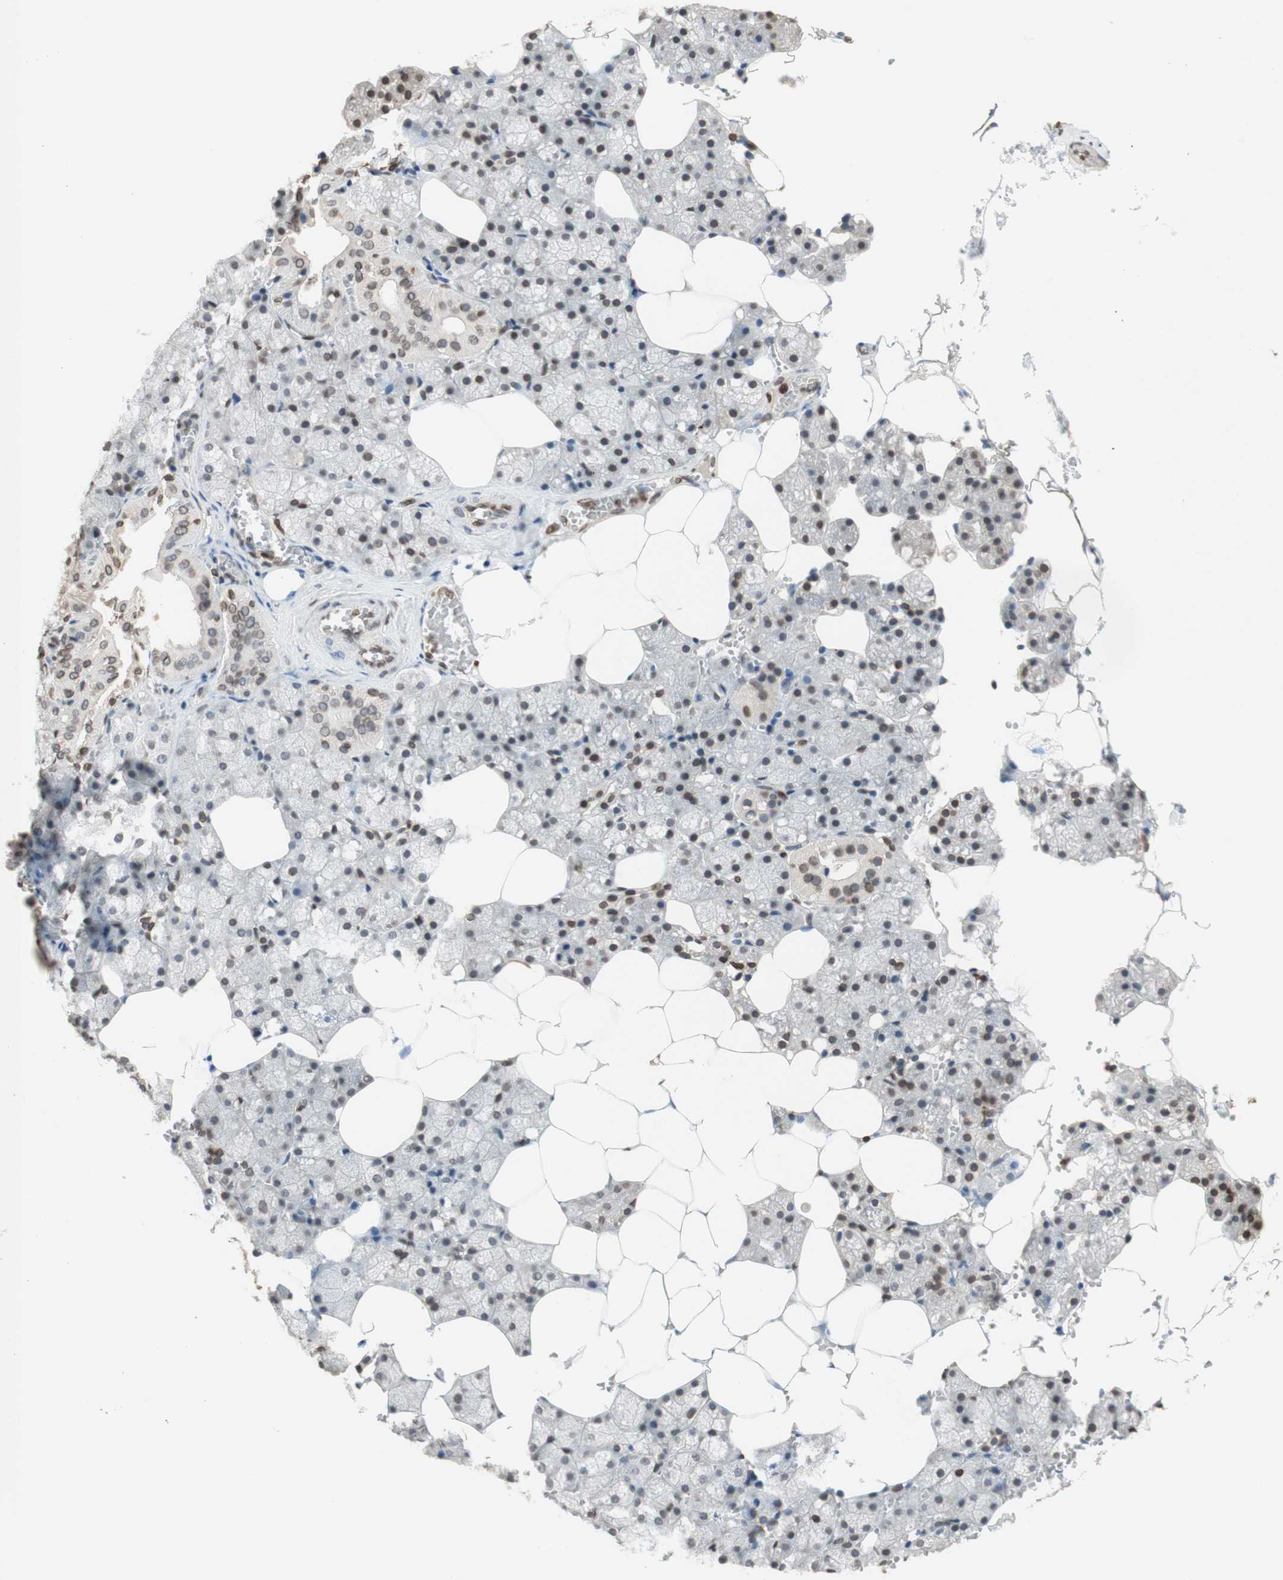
{"staining": {"intensity": "weak", "quantity": "25%-75%", "location": "cytoplasmic/membranous,nuclear"}, "tissue": "salivary gland", "cell_type": "Glandular cells", "image_type": "normal", "snomed": [{"axis": "morphology", "description": "Normal tissue, NOS"}, {"axis": "topography", "description": "Salivary gland"}], "caption": "Glandular cells exhibit low levels of weak cytoplasmic/membranous,nuclear positivity in approximately 25%-75% of cells in normal salivary gland. (Brightfield microscopy of DAB IHC at high magnification).", "gene": "TMPO", "patient": {"sex": "male", "age": 62}}